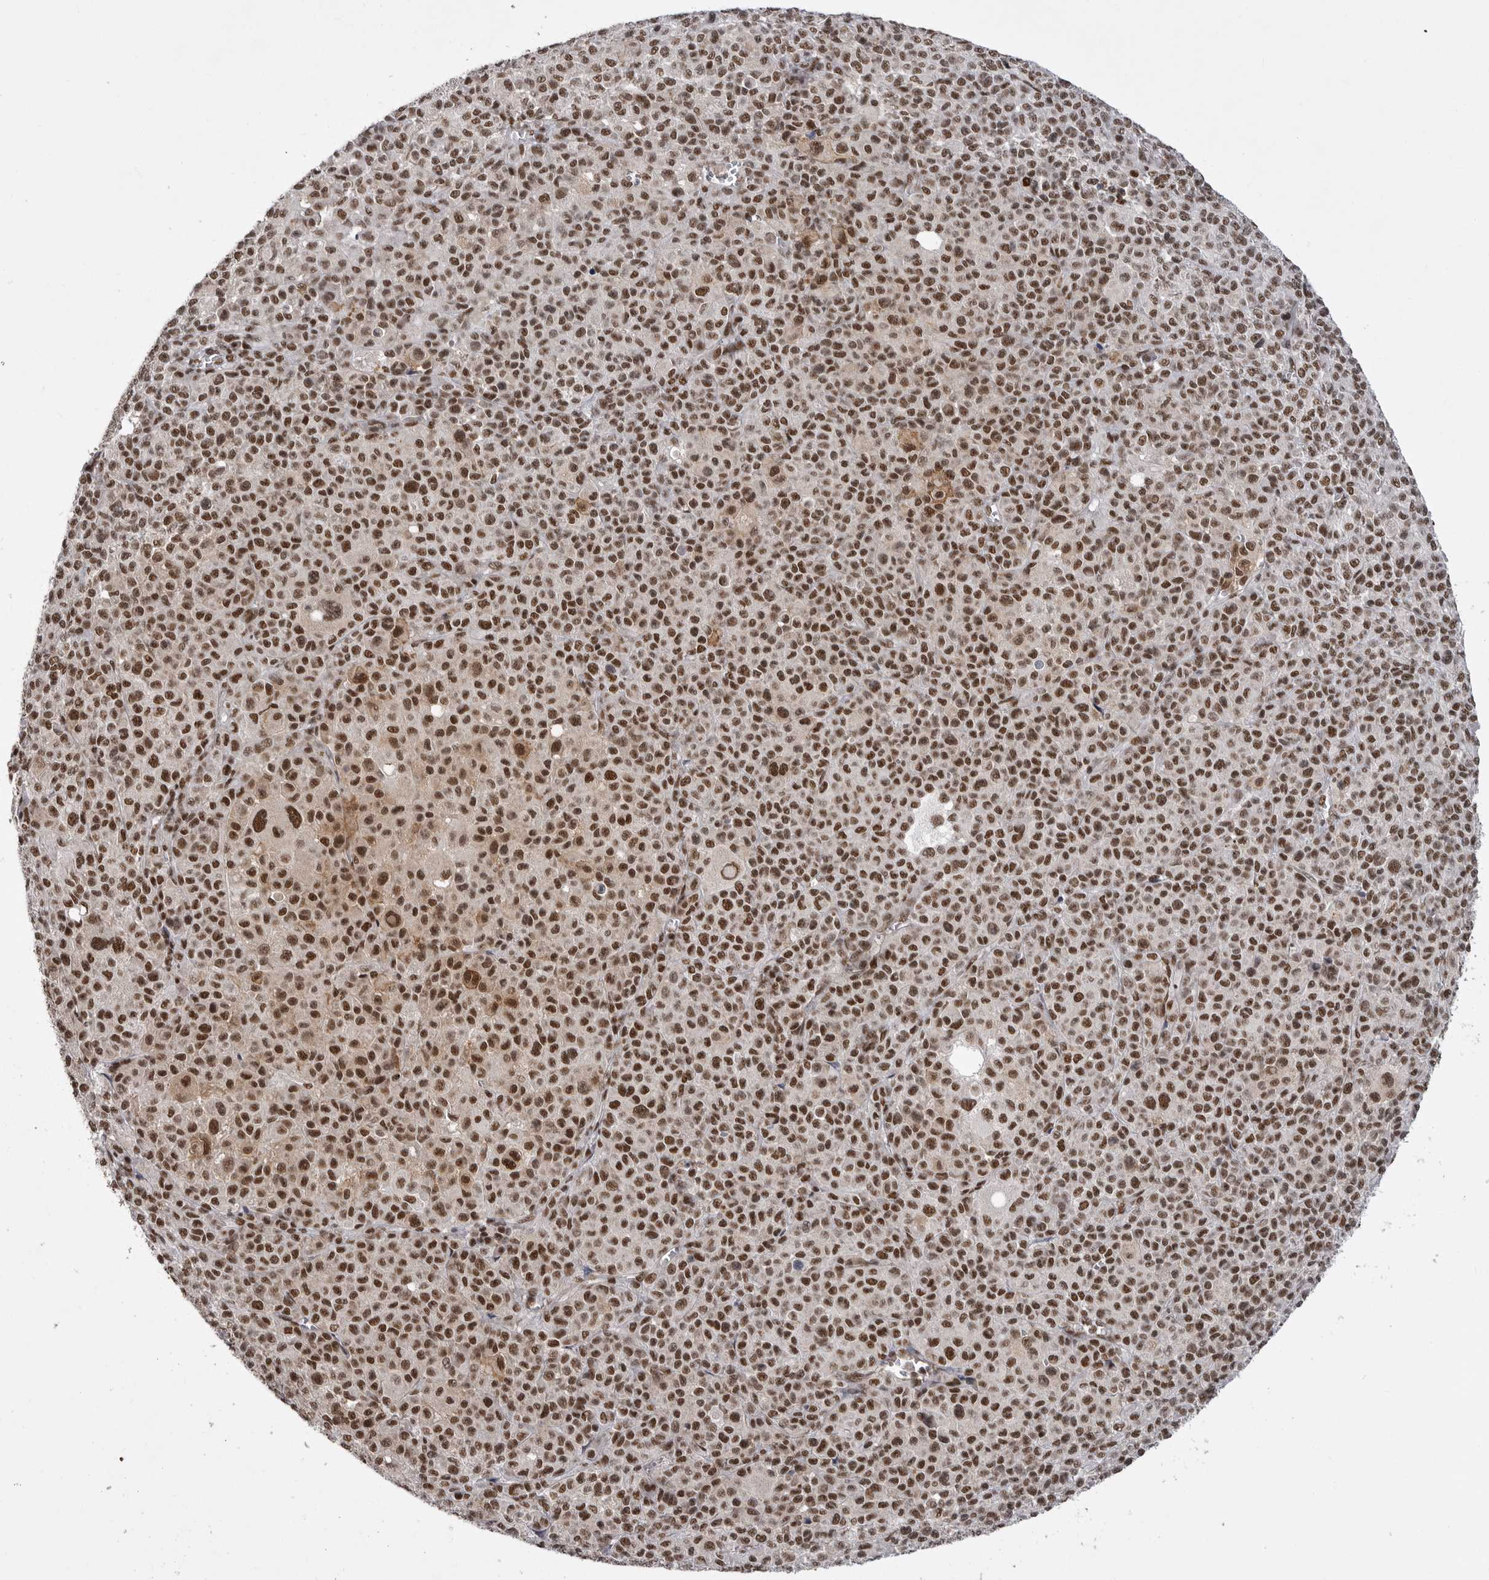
{"staining": {"intensity": "moderate", "quantity": ">75%", "location": "nuclear"}, "tissue": "melanoma", "cell_type": "Tumor cells", "image_type": "cancer", "snomed": [{"axis": "morphology", "description": "Malignant melanoma, Metastatic site"}, {"axis": "topography", "description": "Skin"}], "caption": "A brown stain labels moderate nuclear staining of a protein in human malignant melanoma (metastatic site) tumor cells.", "gene": "PPP1R8", "patient": {"sex": "female", "age": 74}}